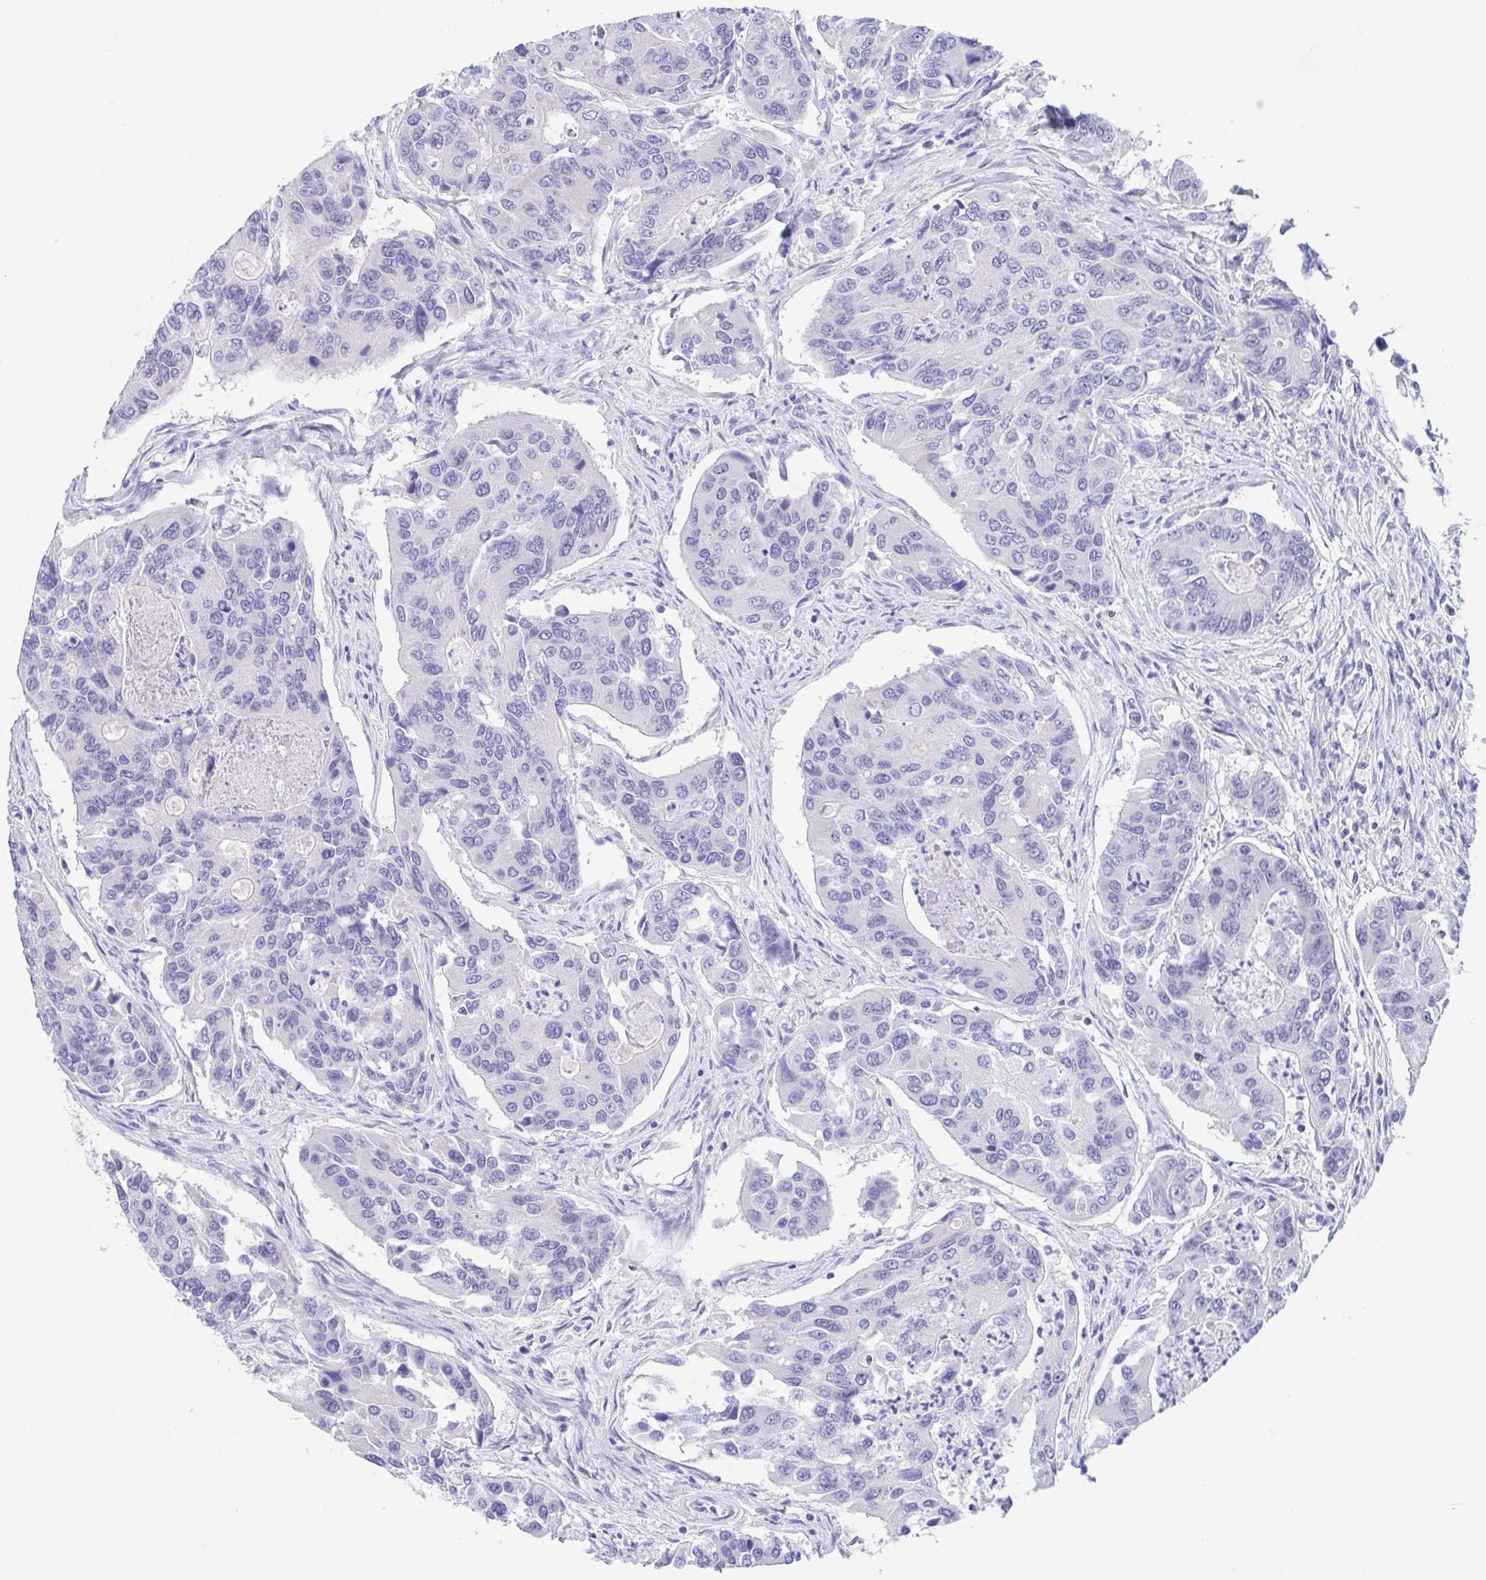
{"staining": {"intensity": "negative", "quantity": "none", "location": "none"}, "tissue": "colorectal cancer", "cell_type": "Tumor cells", "image_type": "cancer", "snomed": [{"axis": "morphology", "description": "Adenocarcinoma, NOS"}, {"axis": "topography", "description": "Colon"}], "caption": "Immunohistochemistry histopathology image of neoplastic tissue: colorectal cancer (adenocarcinoma) stained with DAB reveals no significant protein expression in tumor cells.", "gene": "TREH", "patient": {"sex": "female", "age": 67}}